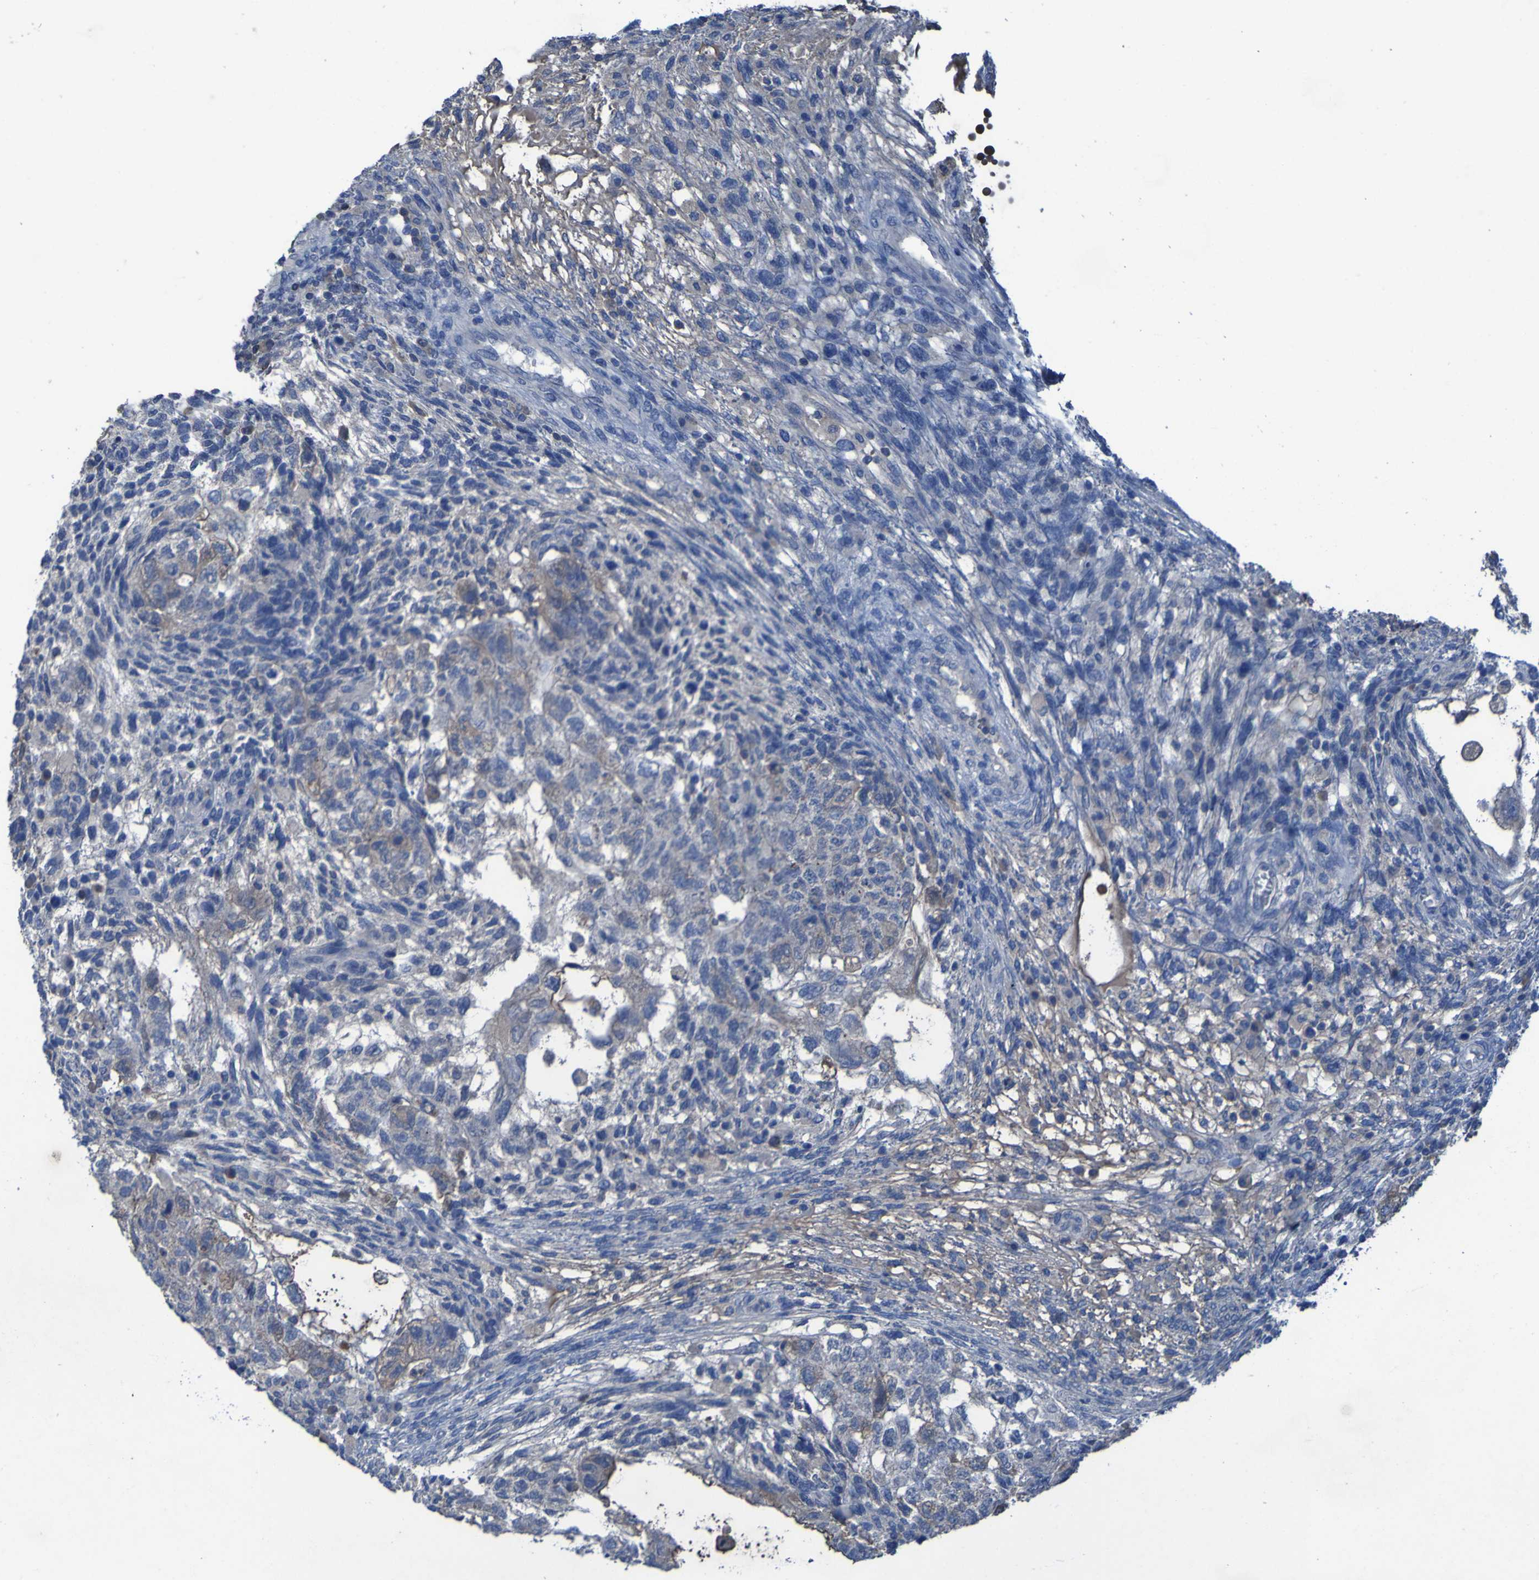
{"staining": {"intensity": "negative", "quantity": "none", "location": "none"}, "tissue": "testis cancer", "cell_type": "Tumor cells", "image_type": "cancer", "snomed": [{"axis": "morphology", "description": "Normal tissue, NOS"}, {"axis": "morphology", "description": "Carcinoma, Embryonal, NOS"}, {"axis": "topography", "description": "Testis"}], "caption": "Human testis embryonal carcinoma stained for a protein using IHC exhibits no positivity in tumor cells.", "gene": "SGK2", "patient": {"sex": "male", "age": 36}}